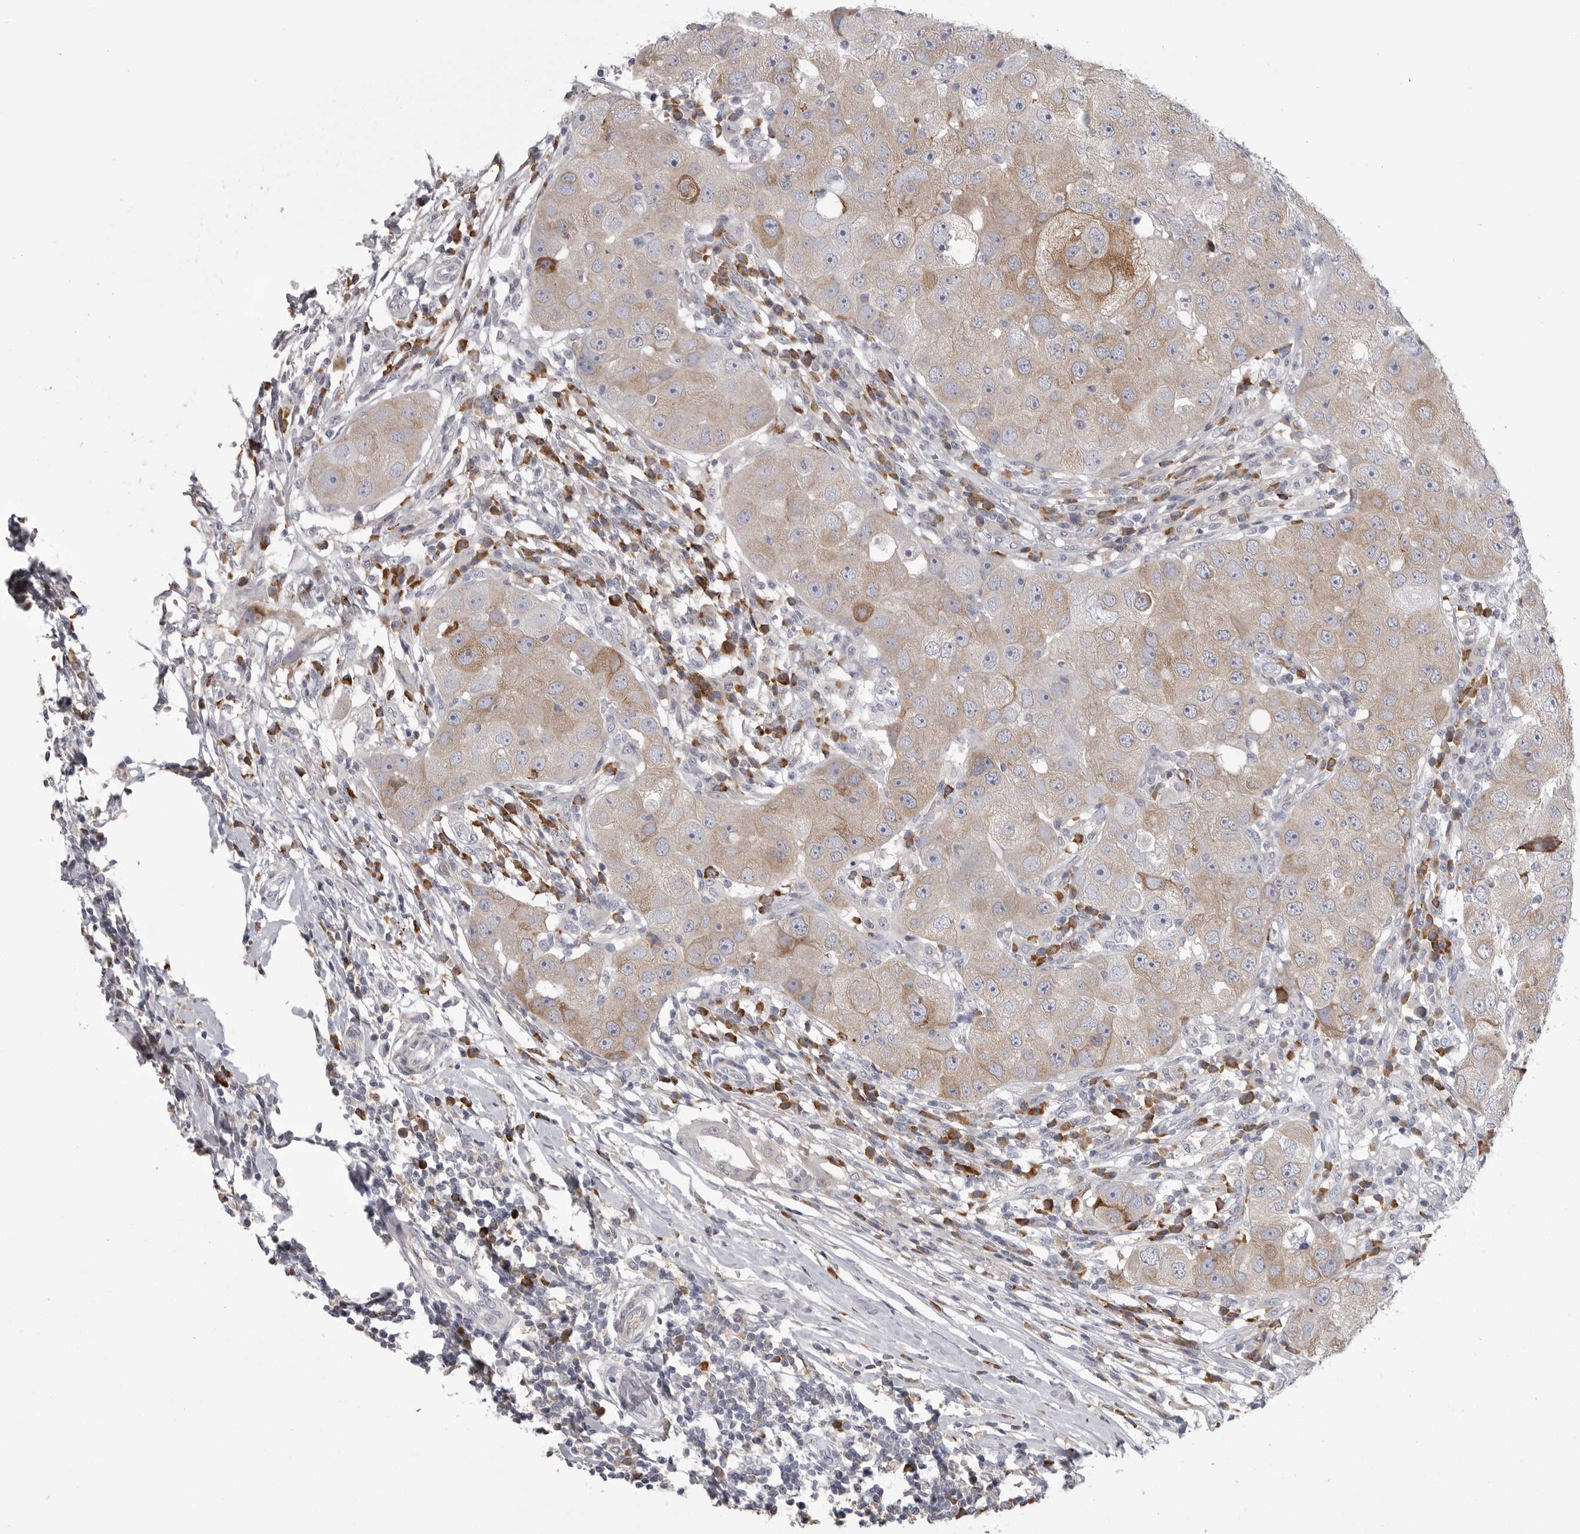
{"staining": {"intensity": "moderate", "quantity": "25%-75%", "location": "cytoplasmic/membranous"}, "tissue": "breast cancer", "cell_type": "Tumor cells", "image_type": "cancer", "snomed": [{"axis": "morphology", "description": "Duct carcinoma"}, {"axis": "topography", "description": "Breast"}], "caption": "Brown immunohistochemical staining in human breast infiltrating ductal carcinoma demonstrates moderate cytoplasmic/membranous positivity in about 25%-75% of tumor cells.", "gene": "FKBP2", "patient": {"sex": "female", "age": 27}}